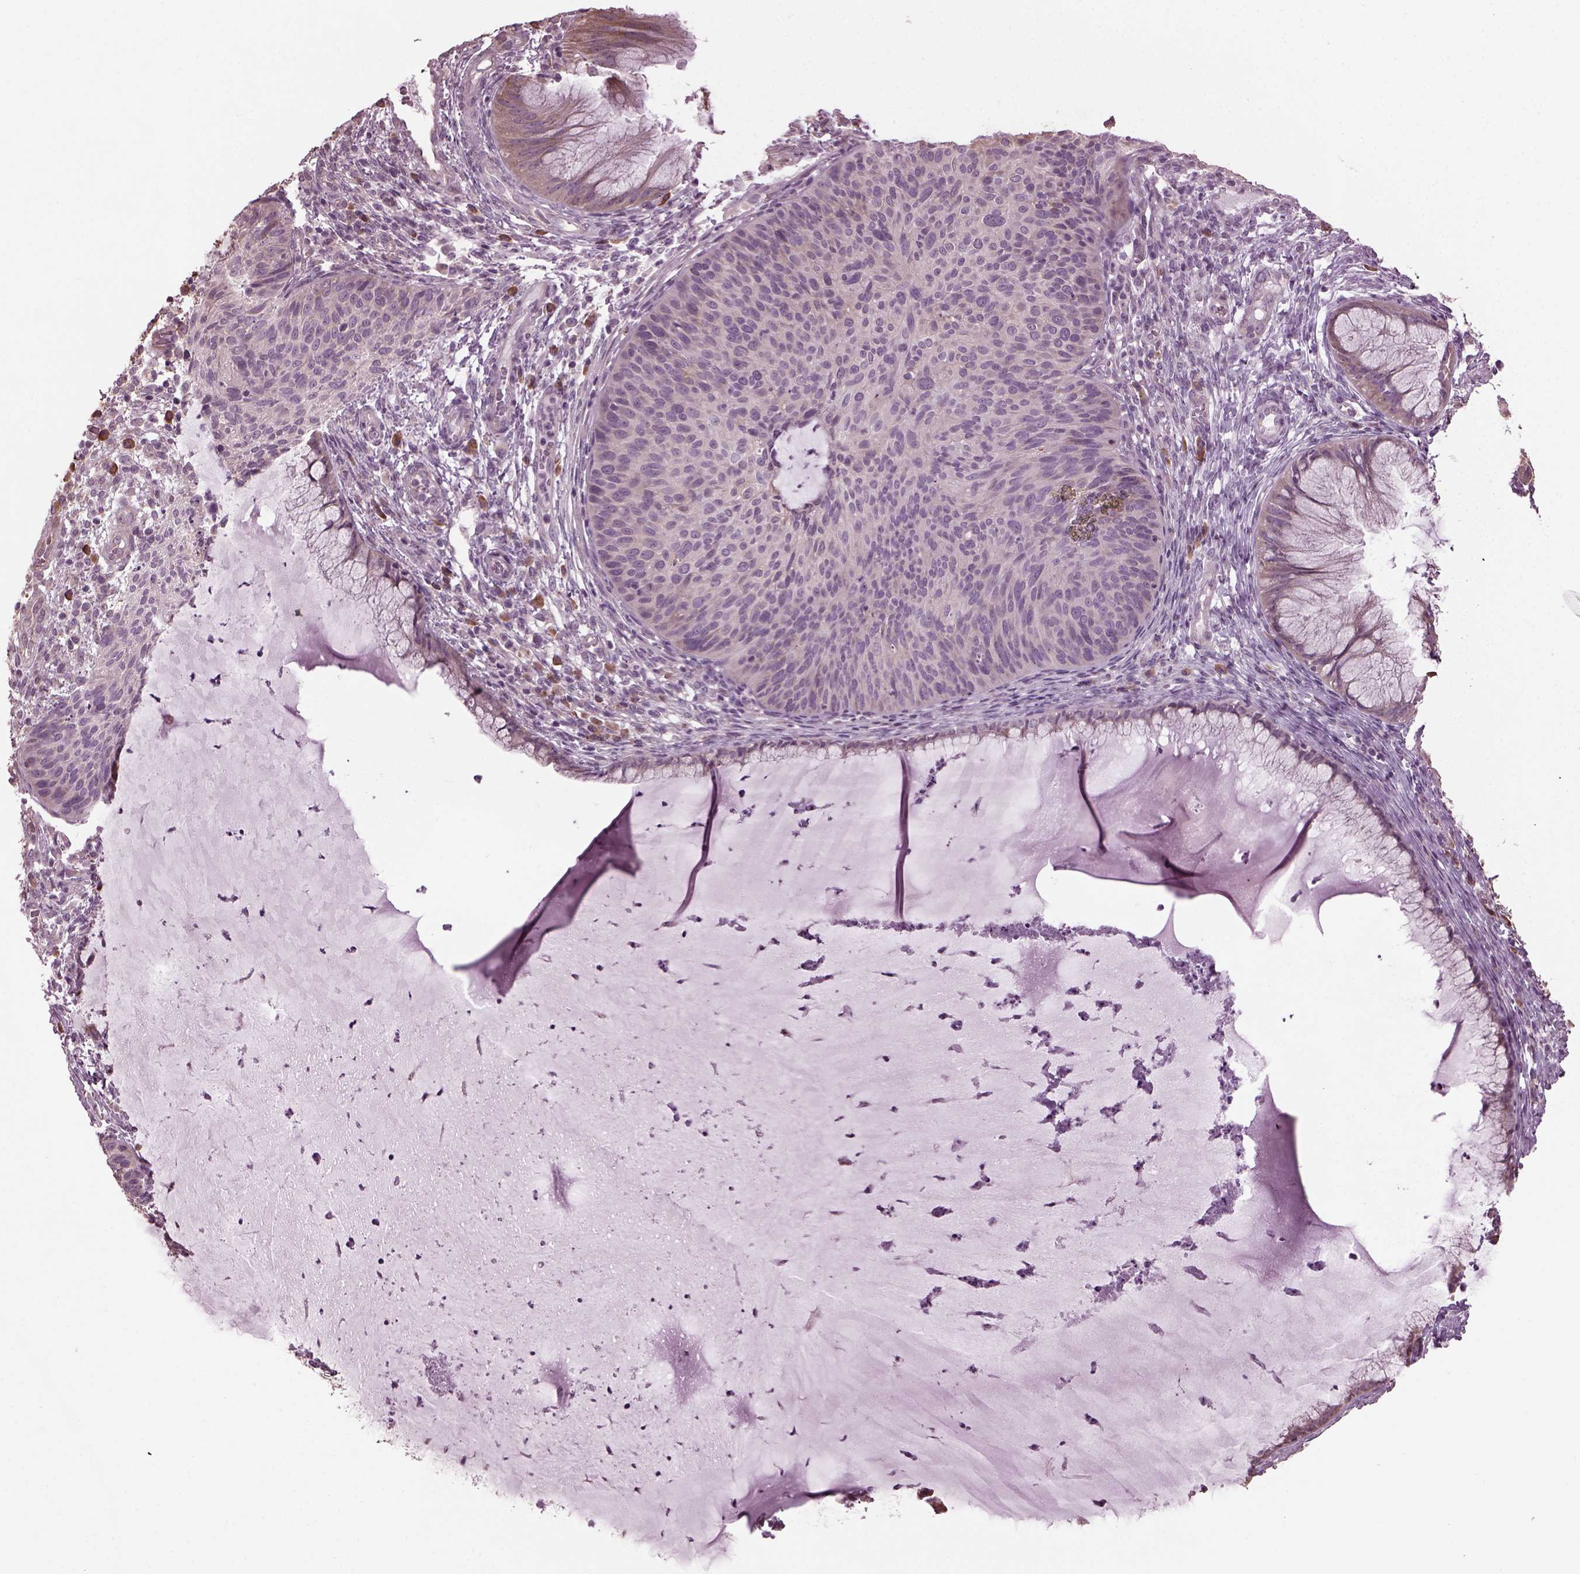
{"staining": {"intensity": "weak", "quantity": "<25%", "location": "cytoplasmic/membranous"}, "tissue": "cervical cancer", "cell_type": "Tumor cells", "image_type": "cancer", "snomed": [{"axis": "morphology", "description": "Squamous cell carcinoma, NOS"}, {"axis": "topography", "description": "Cervix"}], "caption": "An immunohistochemistry (IHC) image of cervical cancer (squamous cell carcinoma) is shown. There is no staining in tumor cells of cervical cancer (squamous cell carcinoma).", "gene": "CABP5", "patient": {"sex": "female", "age": 36}}